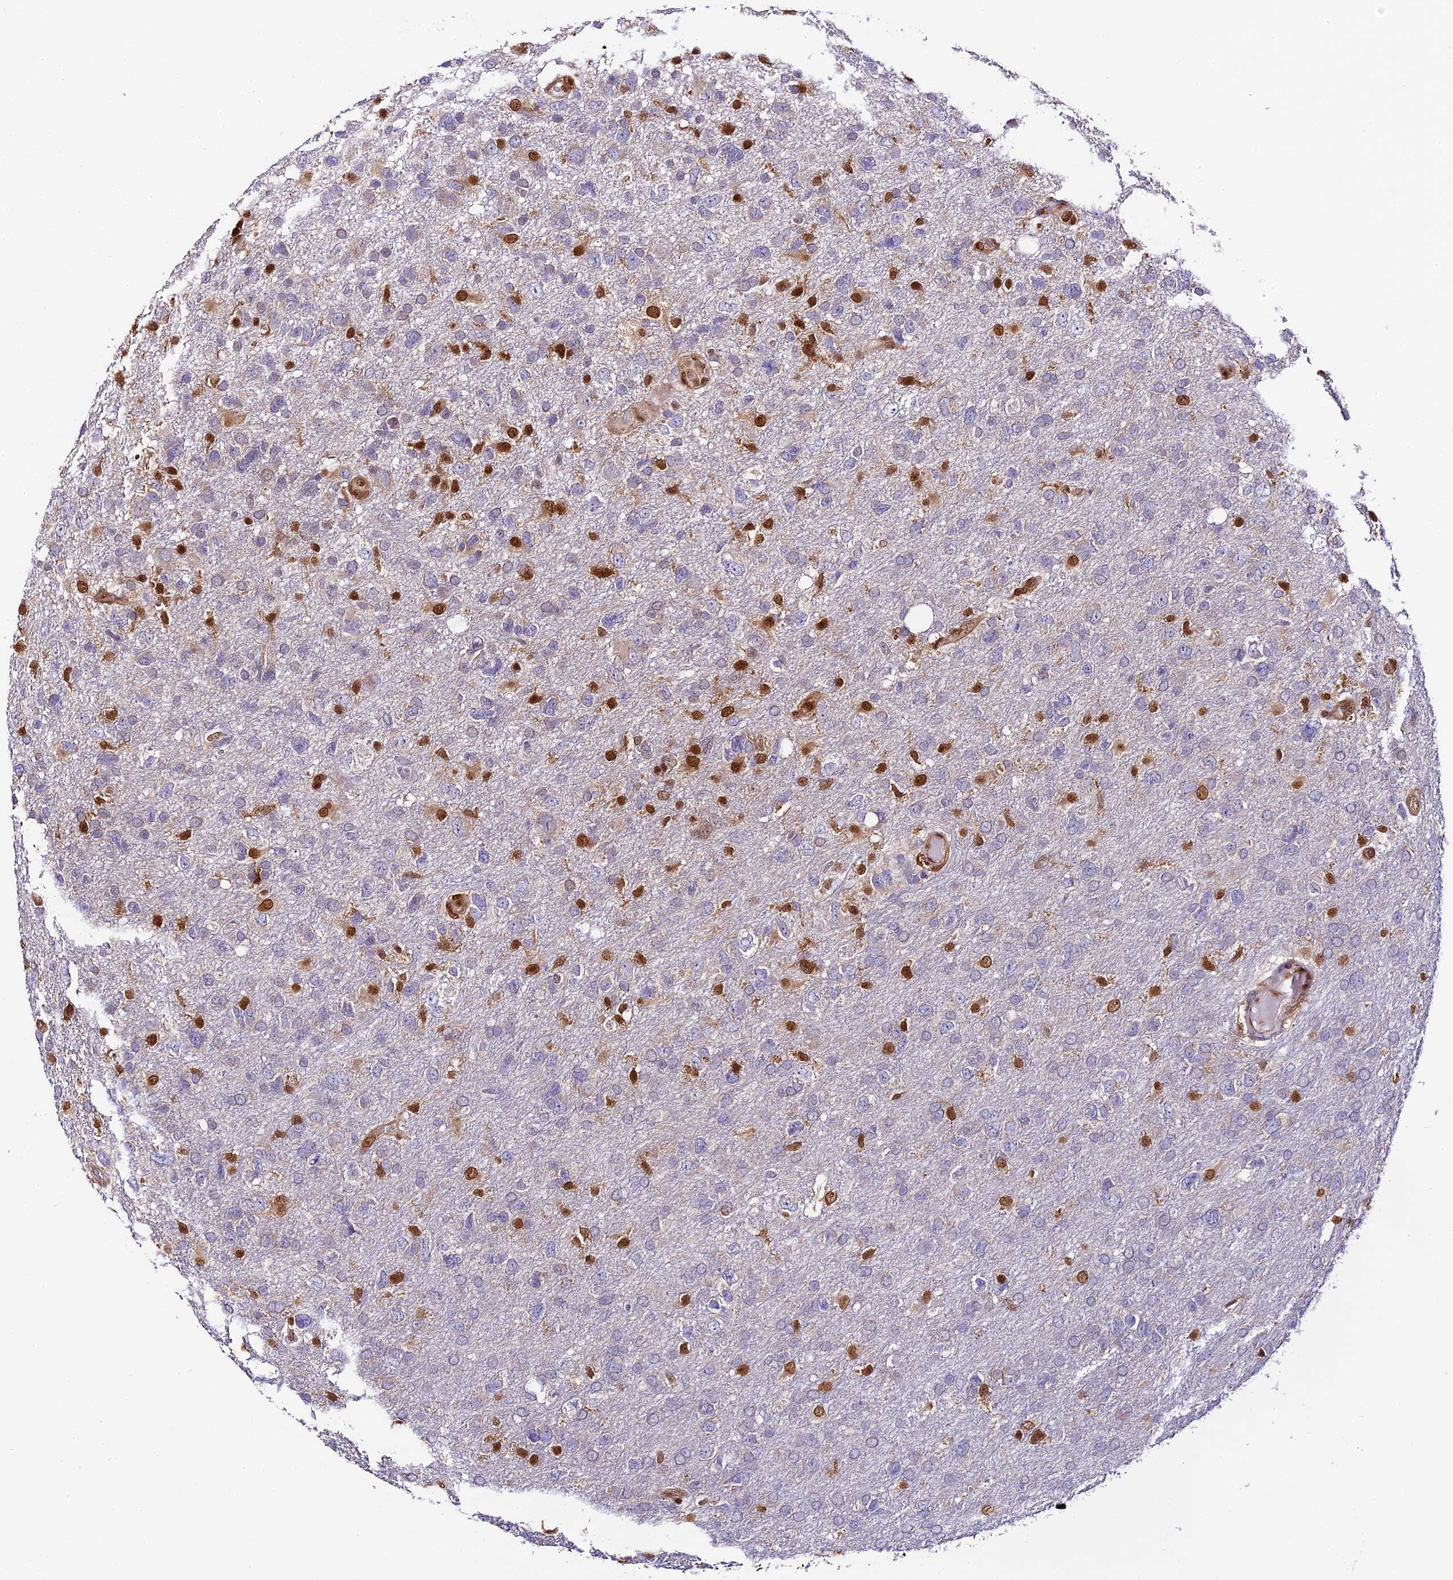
{"staining": {"intensity": "strong", "quantity": "<25%", "location": "nuclear"}, "tissue": "glioma", "cell_type": "Tumor cells", "image_type": "cancer", "snomed": [{"axis": "morphology", "description": "Glioma, malignant, High grade"}, {"axis": "topography", "description": "Brain"}], "caption": "A brown stain labels strong nuclear positivity of a protein in human malignant high-grade glioma tumor cells. The protein is shown in brown color, while the nuclei are stained blue.", "gene": "TRIM22", "patient": {"sex": "male", "age": 61}}